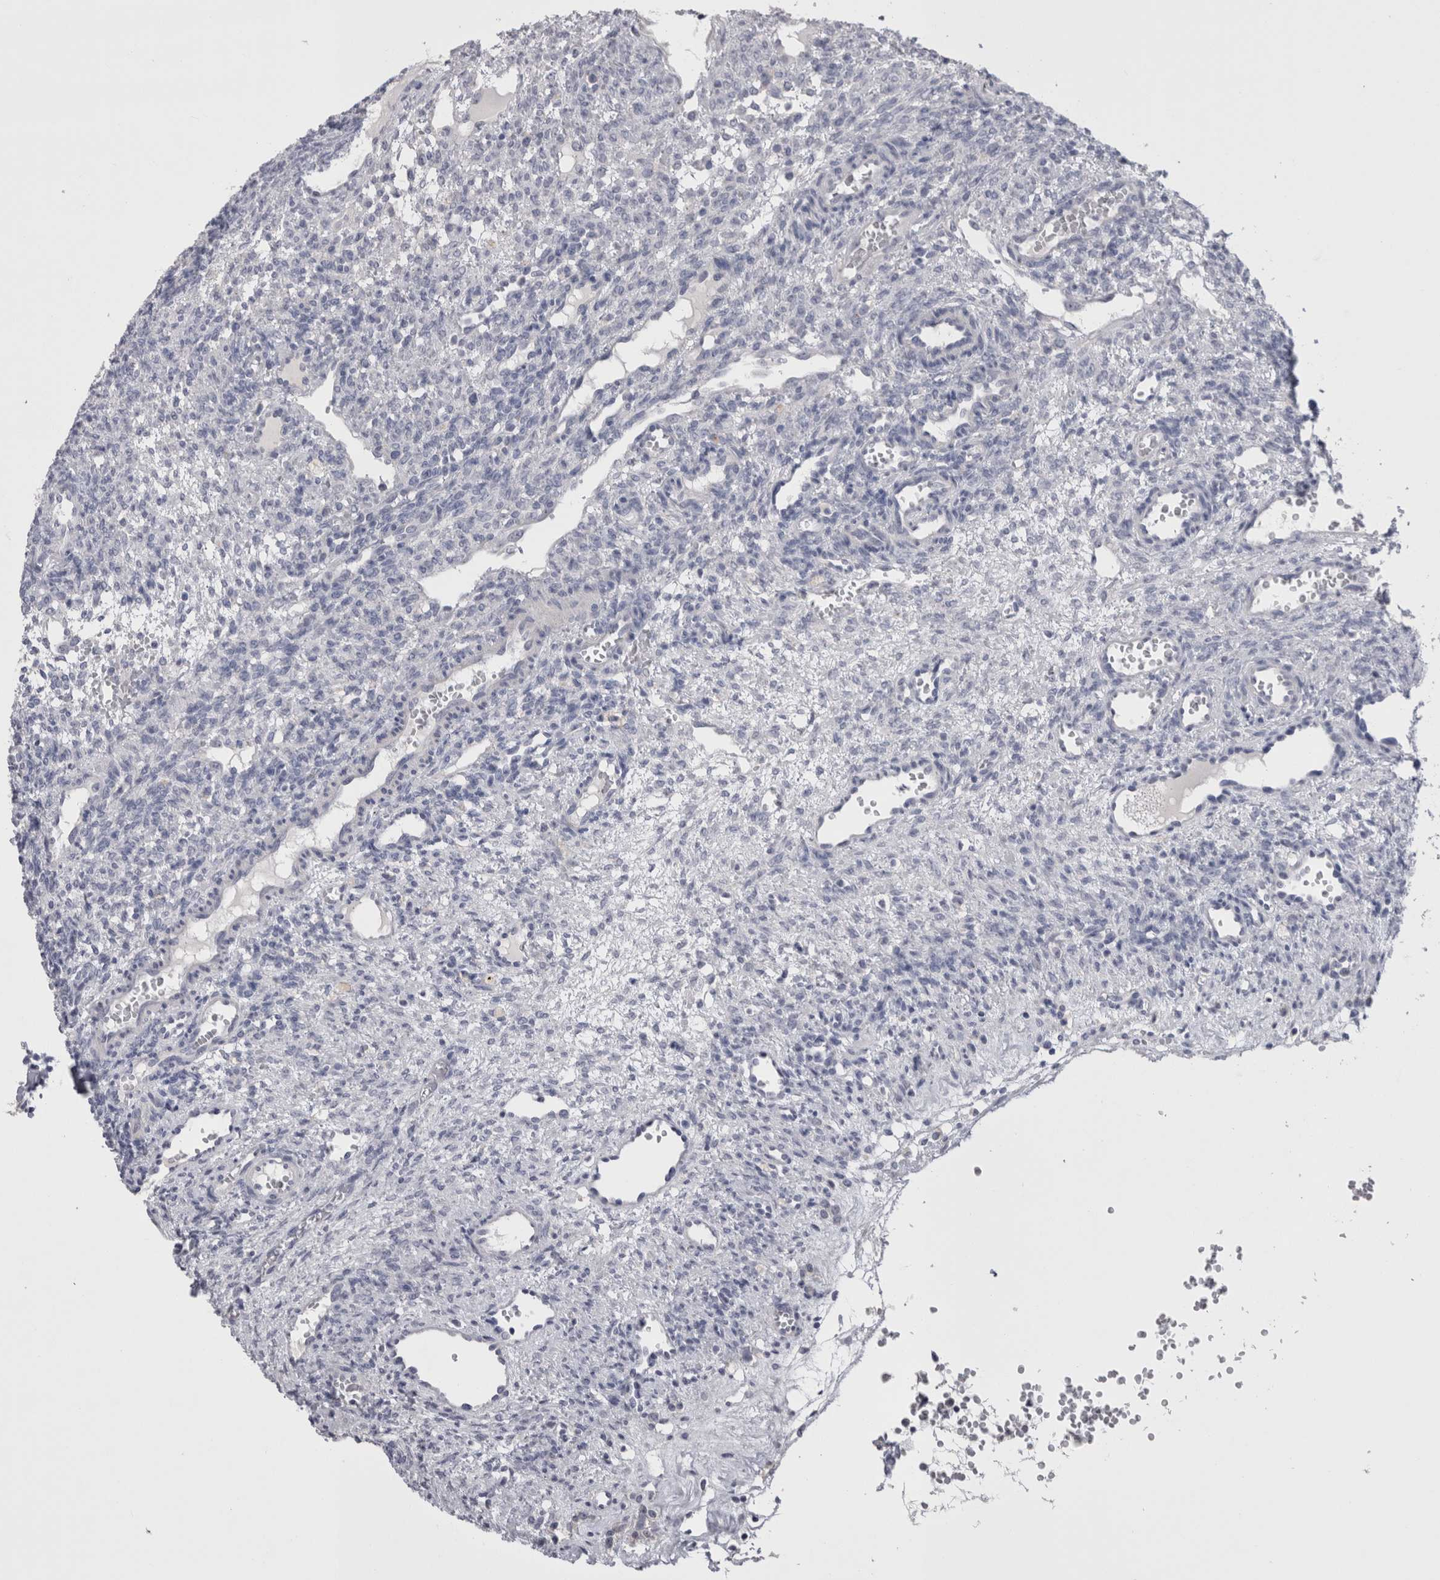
{"staining": {"intensity": "negative", "quantity": "none", "location": "none"}, "tissue": "ovary", "cell_type": "Ovarian stroma cells", "image_type": "normal", "snomed": [{"axis": "morphology", "description": "Normal tissue, NOS"}, {"axis": "topography", "description": "Ovary"}], "caption": "The image shows no staining of ovarian stroma cells in normal ovary. (DAB (3,3'-diaminobenzidine) IHC, high magnification).", "gene": "PWP2", "patient": {"sex": "female", "age": 34}}